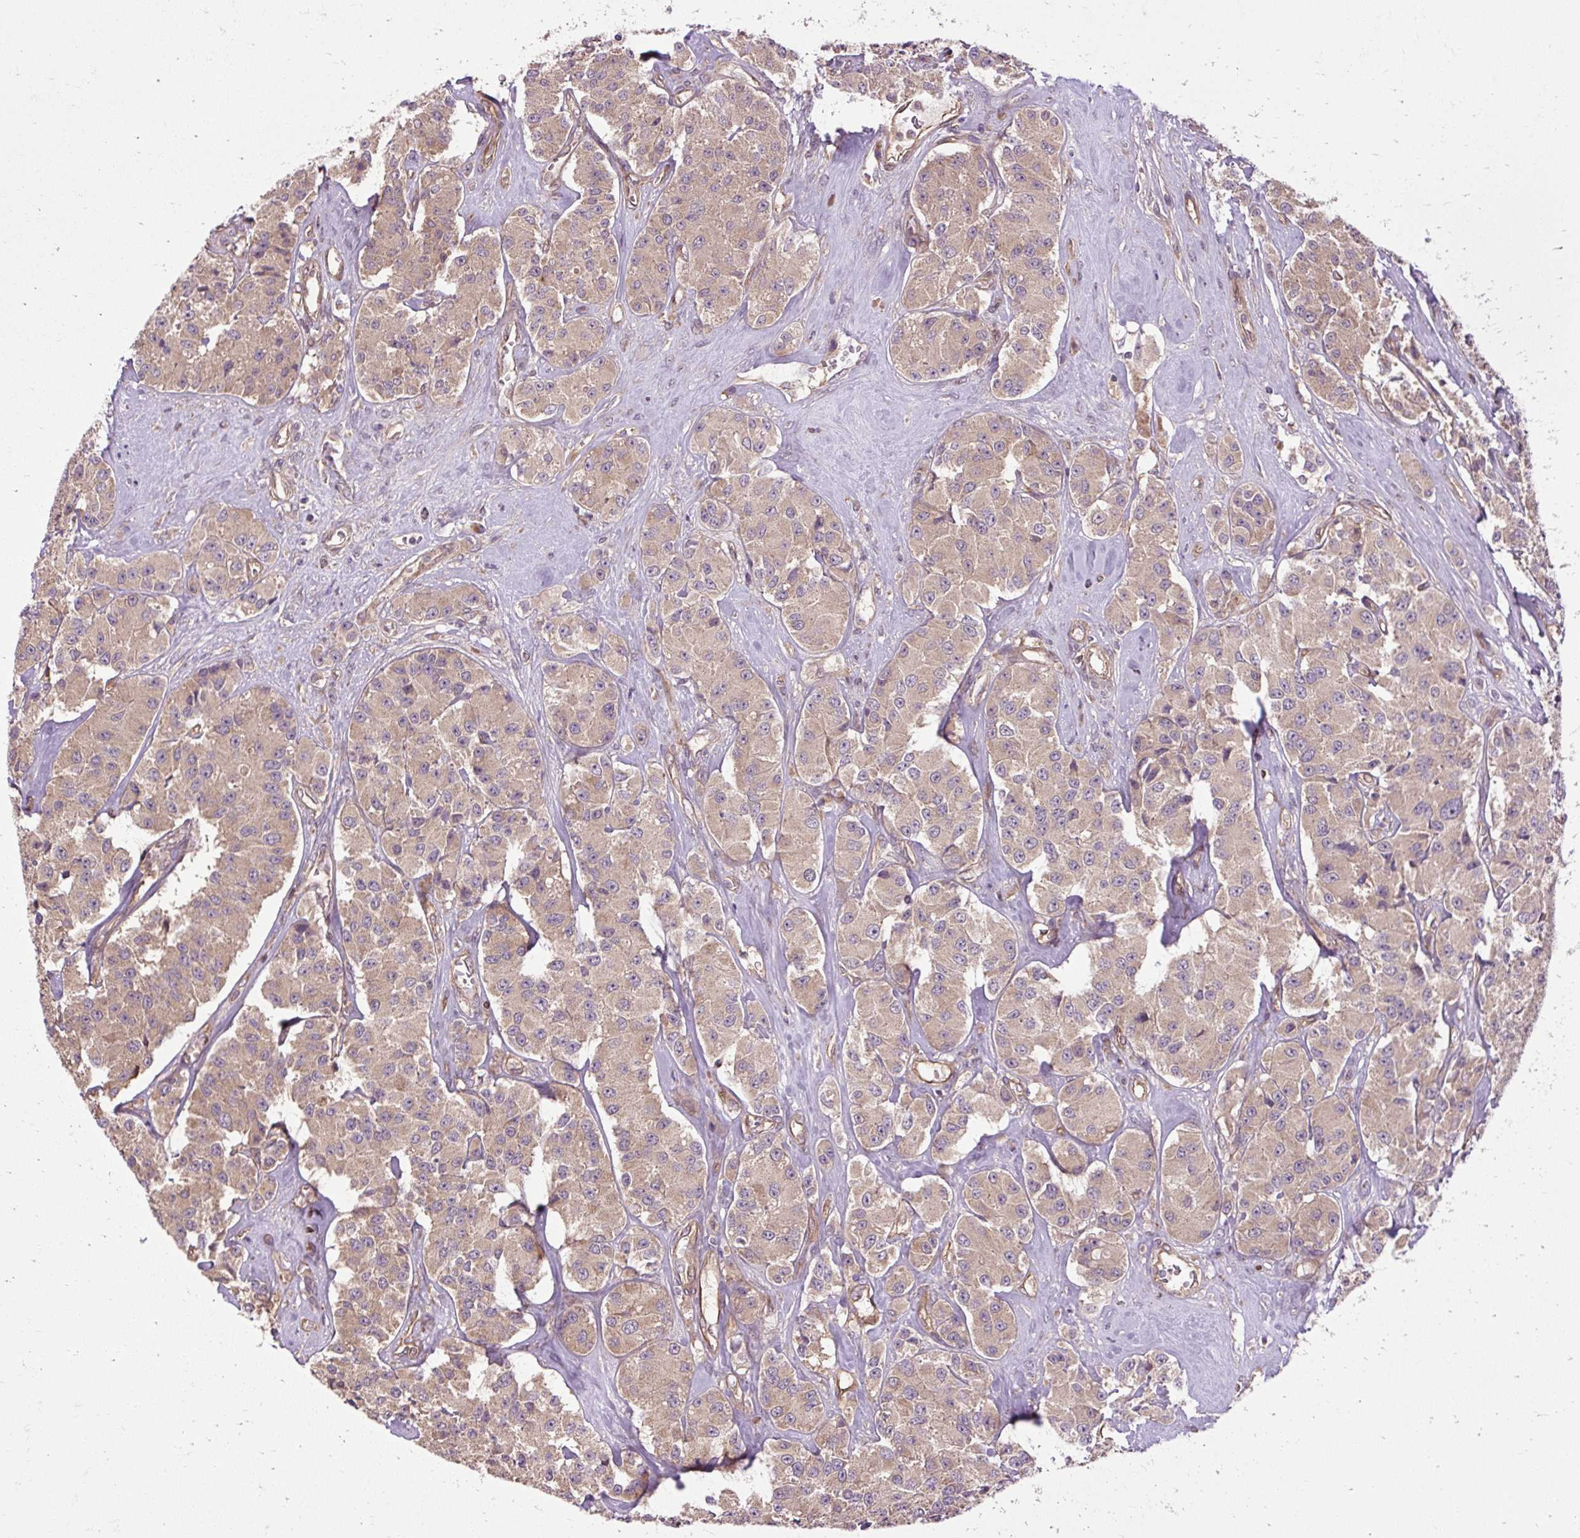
{"staining": {"intensity": "moderate", "quantity": ">75%", "location": "cytoplasmic/membranous"}, "tissue": "carcinoid", "cell_type": "Tumor cells", "image_type": "cancer", "snomed": [{"axis": "morphology", "description": "Carcinoid, malignant, NOS"}, {"axis": "topography", "description": "Pancreas"}], "caption": "Tumor cells display medium levels of moderate cytoplasmic/membranous expression in about >75% of cells in human malignant carcinoid.", "gene": "FLRT1", "patient": {"sex": "male", "age": 41}}